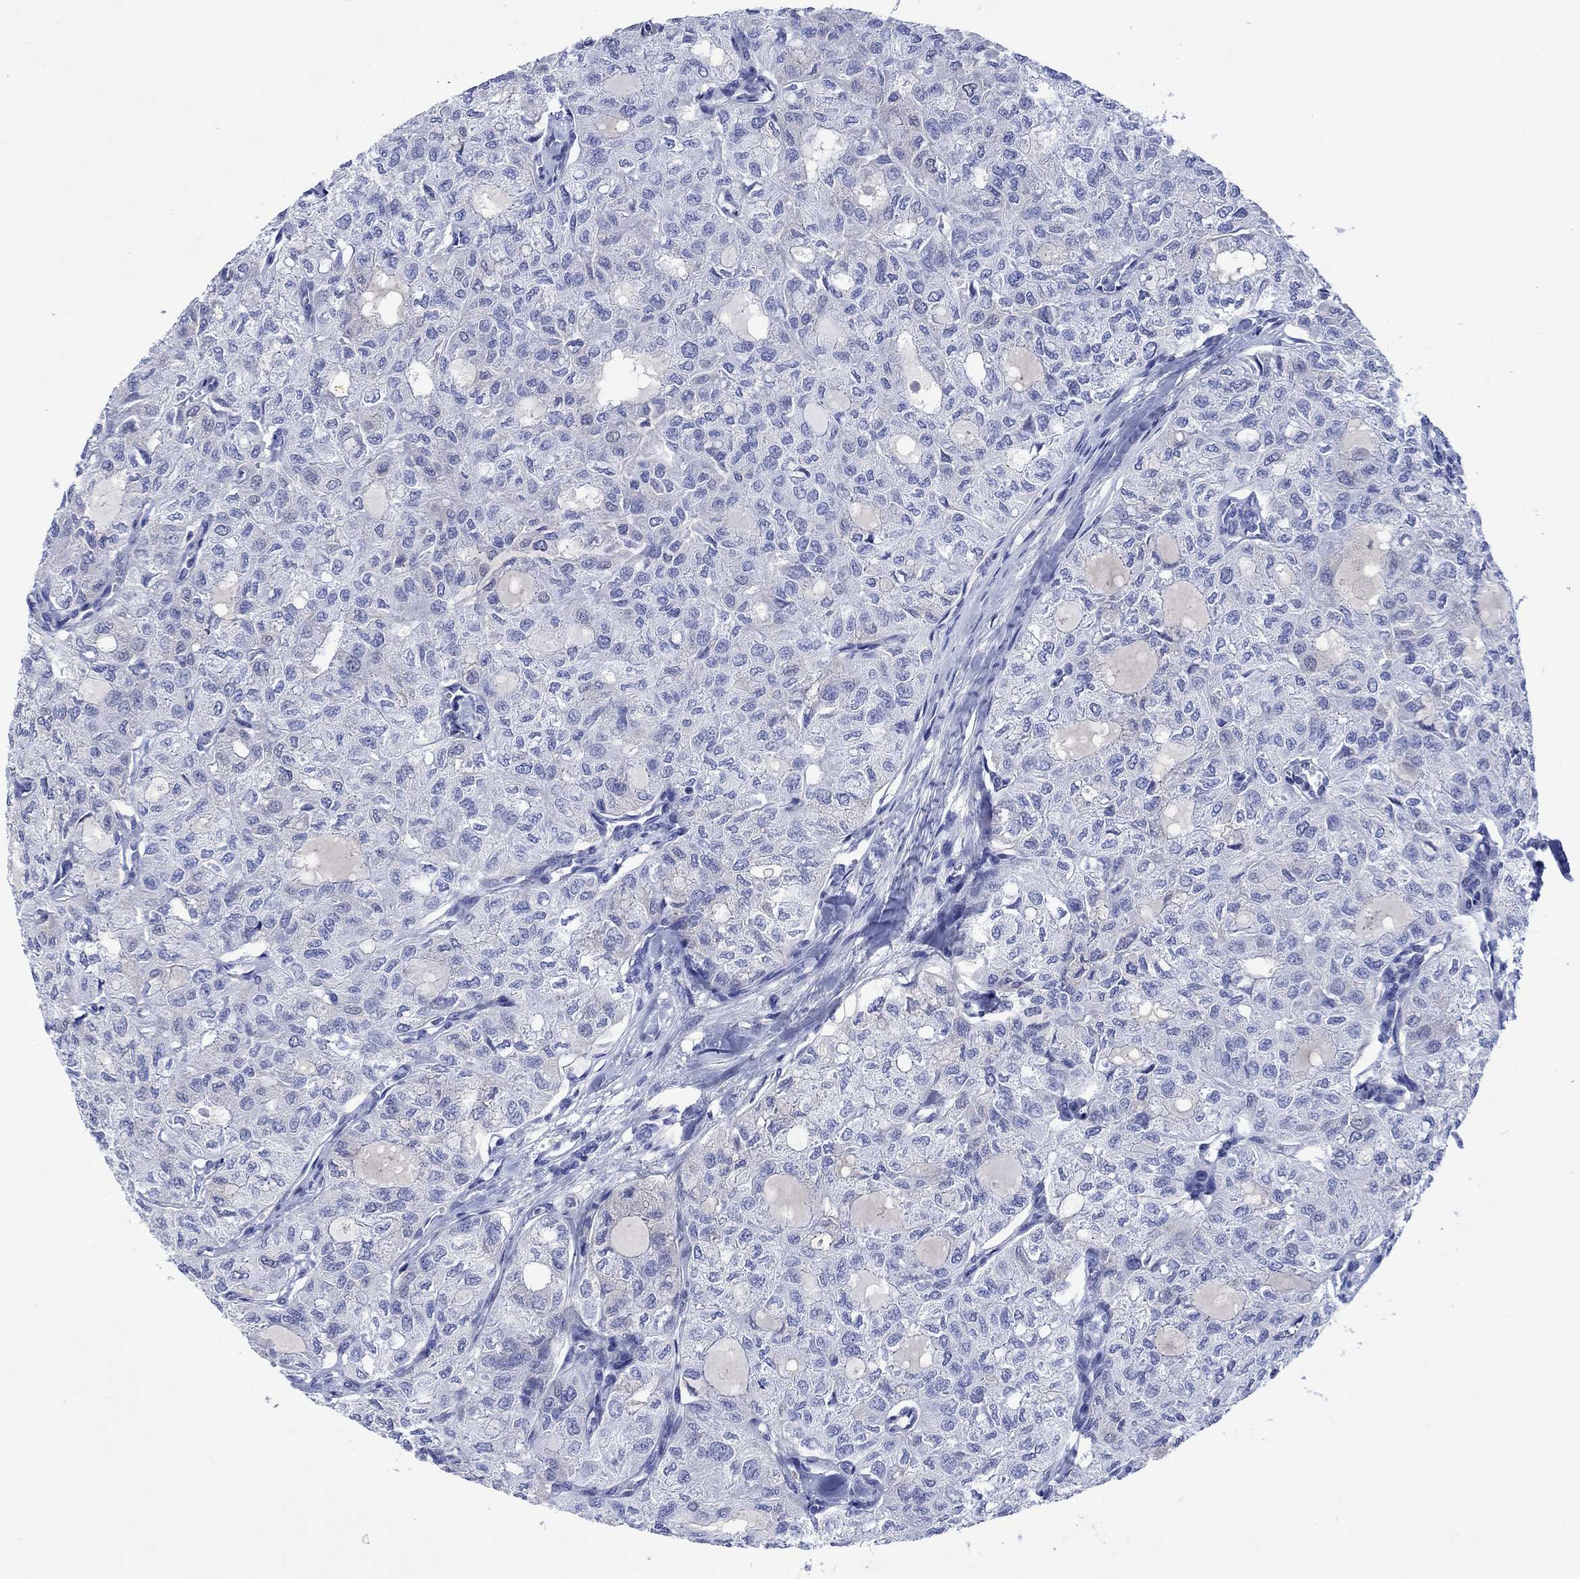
{"staining": {"intensity": "negative", "quantity": "none", "location": "none"}, "tissue": "thyroid cancer", "cell_type": "Tumor cells", "image_type": "cancer", "snomed": [{"axis": "morphology", "description": "Follicular adenoma carcinoma, NOS"}, {"axis": "topography", "description": "Thyroid gland"}], "caption": "DAB (3,3'-diaminobenzidine) immunohistochemical staining of thyroid cancer (follicular adenoma carcinoma) reveals no significant expression in tumor cells.", "gene": "CACNG3", "patient": {"sex": "male", "age": 75}}